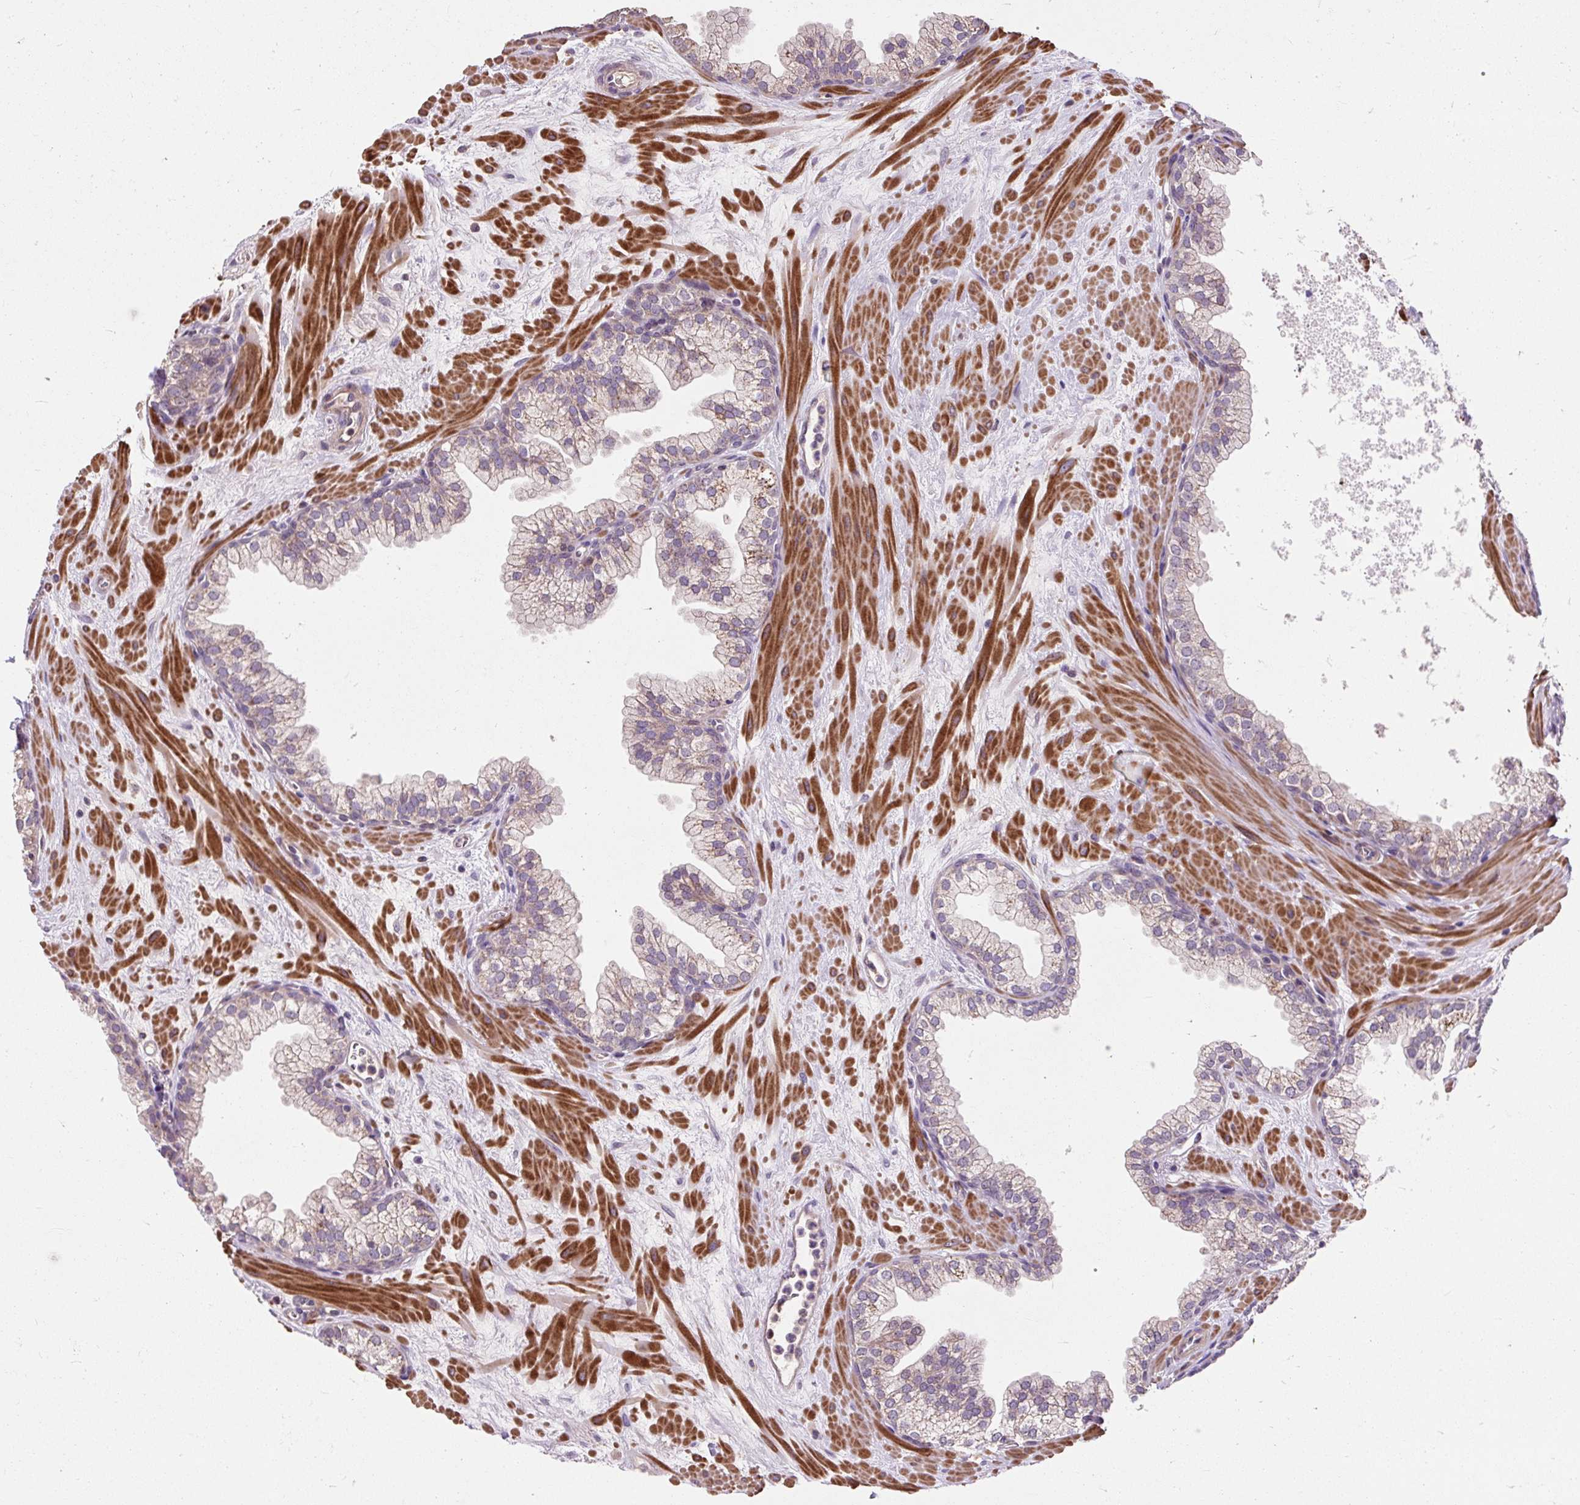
{"staining": {"intensity": "moderate", "quantity": "<25%", "location": "cytoplasmic/membranous"}, "tissue": "prostate", "cell_type": "Glandular cells", "image_type": "normal", "snomed": [{"axis": "morphology", "description": "Normal tissue, NOS"}, {"axis": "topography", "description": "Prostate"}, {"axis": "topography", "description": "Peripheral nerve tissue"}], "caption": "Immunohistochemistry photomicrograph of normal prostate: human prostate stained using immunohistochemistry (IHC) shows low levels of moderate protein expression localized specifically in the cytoplasmic/membranous of glandular cells, appearing as a cytoplasmic/membranous brown color.", "gene": "PRIMPOL", "patient": {"sex": "male", "age": 61}}